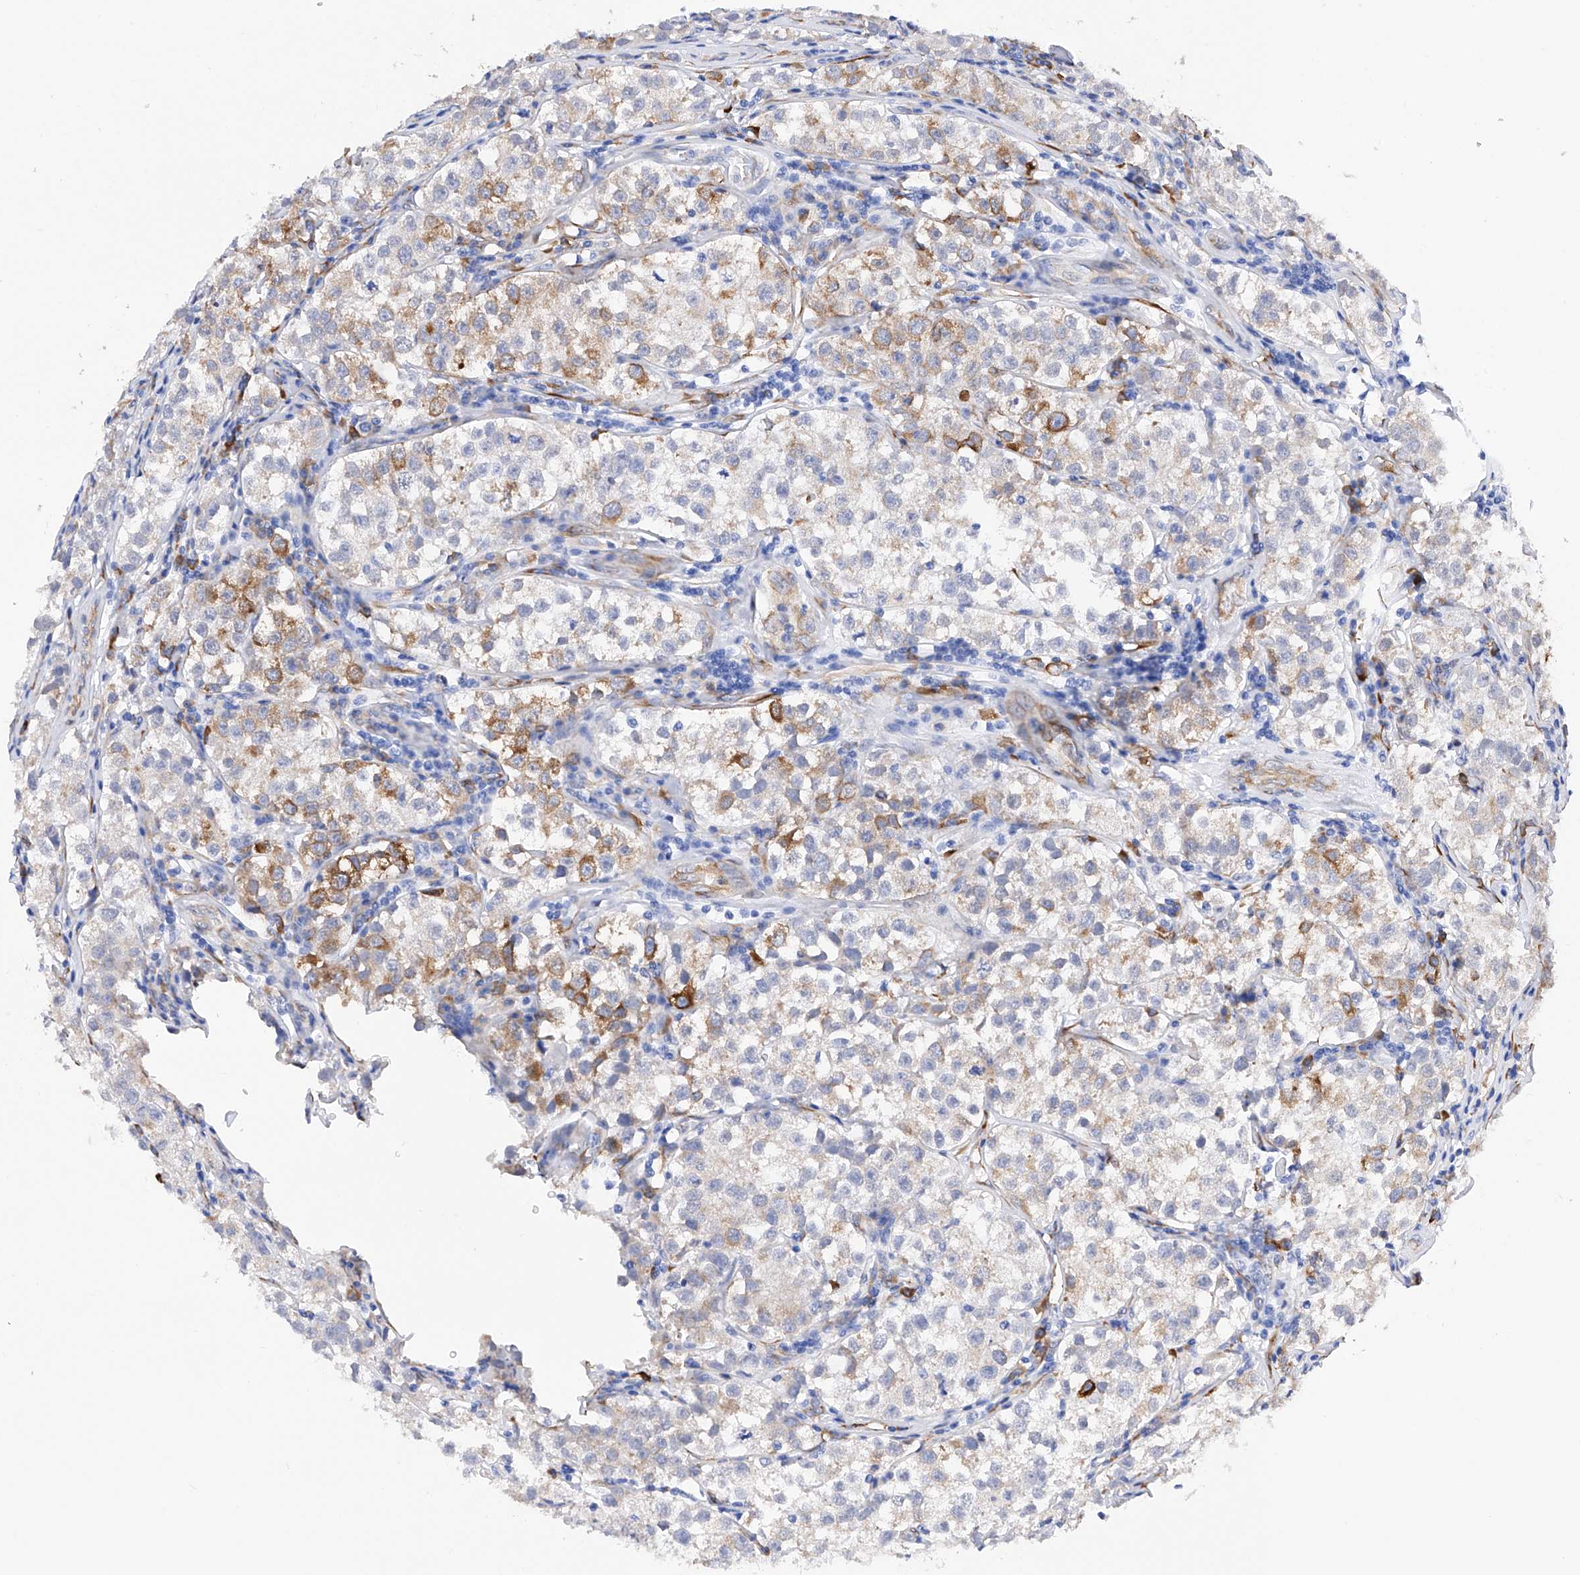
{"staining": {"intensity": "moderate", "quantity": "<25%", "location": "cytoplasmic/membranous"}, "tissue": "testis cancer", "cell_type": "Tumor cells", "image_type": "cancer", "snomed": [{"axis": "morphology", "description": "Seminoma, NOS"}, {"axis": "morphology", "description": "Carcinoma, Embryonal, NOS"}, {"axis": "topography", "description": "Testis"}], "caption": "Immunohistochemistry of human testis embryonal carcinoma displays low levels of moderate cytoplasmic/membranous expression in approximately <25% of tumor cells.", "gene": "PDIA5", "patient": {"sex": "male", "age": 43}}